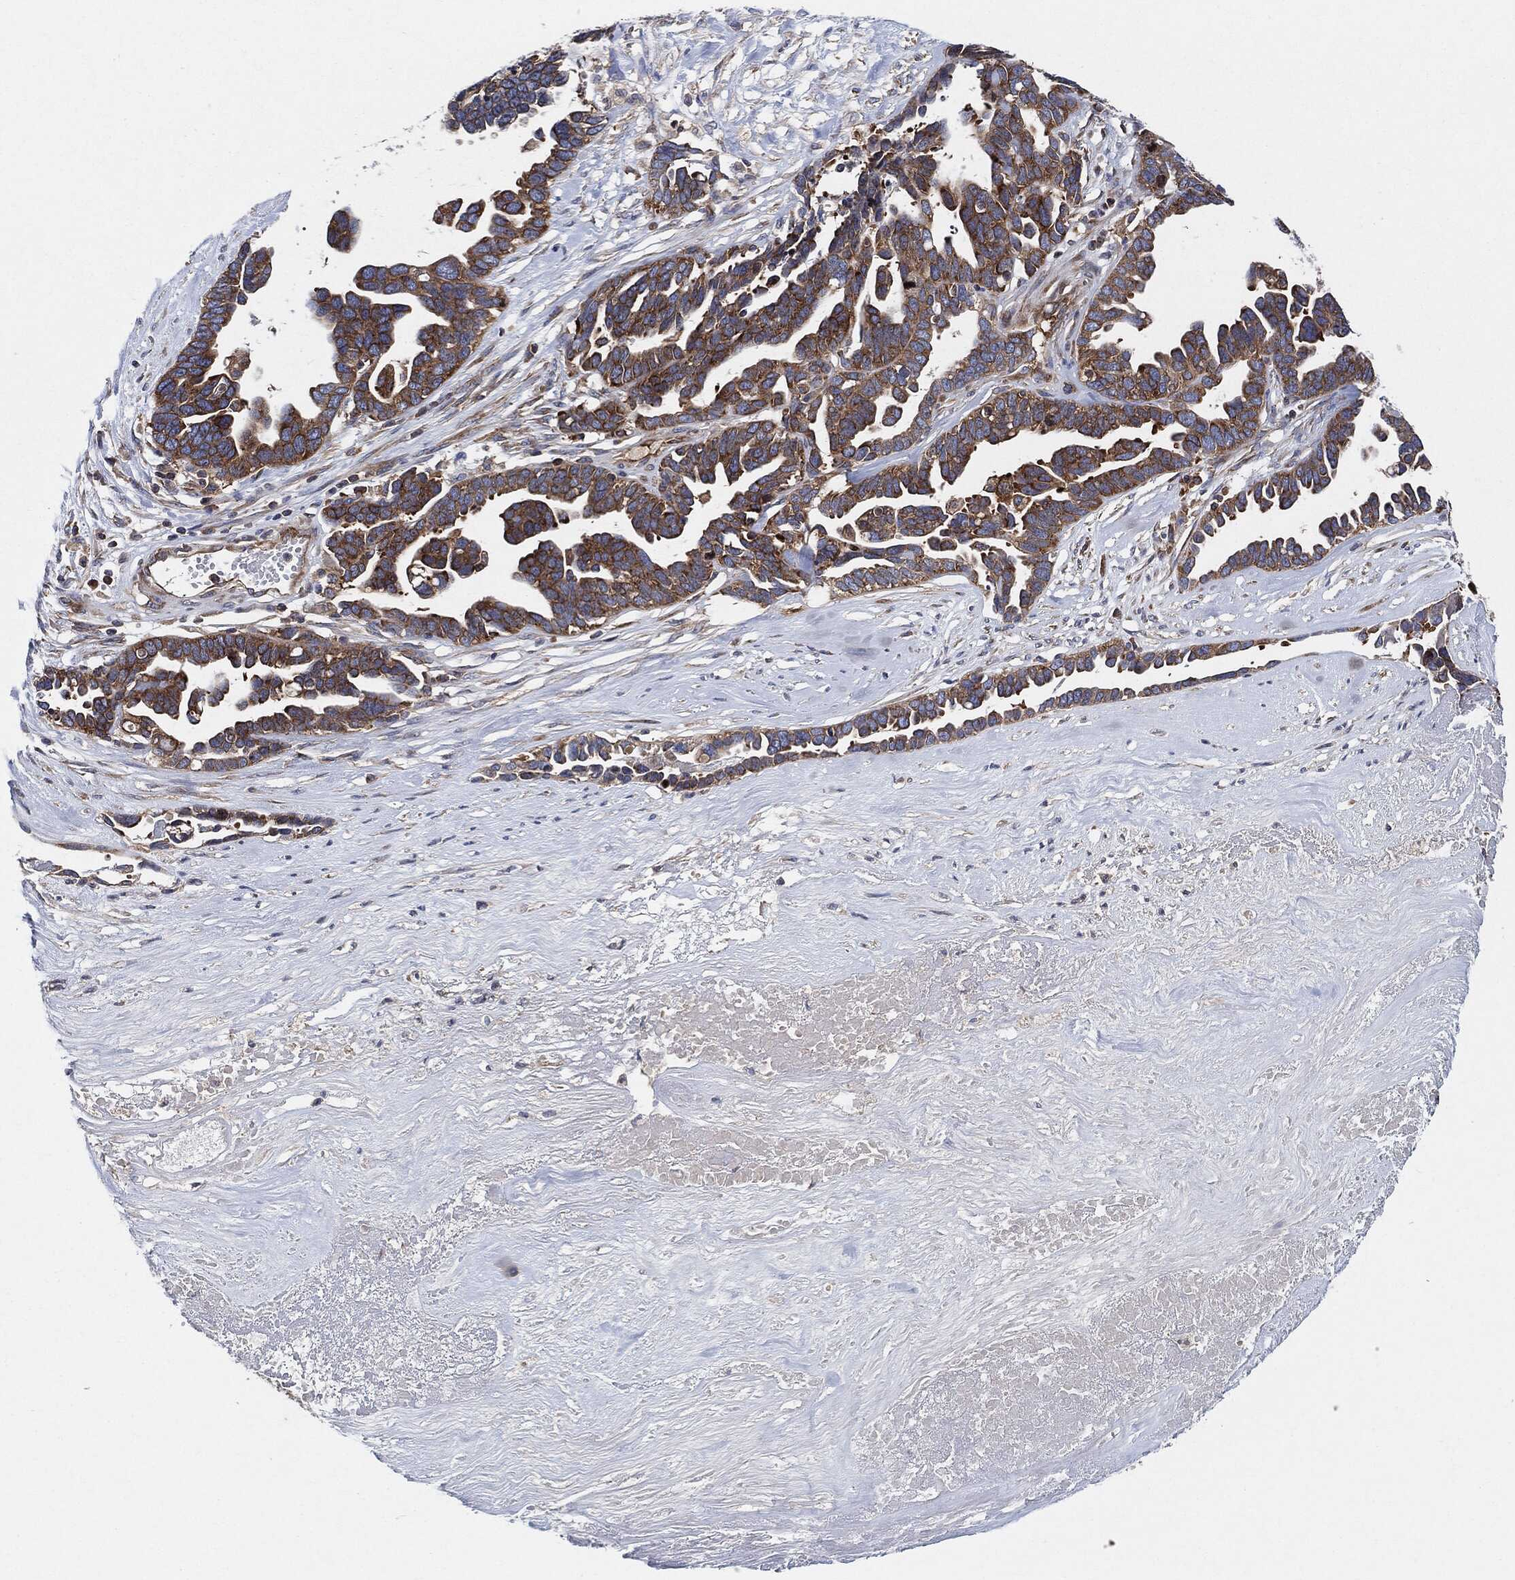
{"staining": {"intensity": "moderate", "quantity": ">75%", "location": "cytoplasmic/membranous"}, "tissue": "ovarian cancer", "cell_type": "Tumor cells", "image_type": "cancer", "snomed": [{"axis": "morphology", "description": "Cystadenocarcinoma, serous, NOS"}, {"axis": "topography", "description": "Ovary"}], "caption": "This histopathology image shows immunohistochemistry (IHC) staining of human ovarian serous cystadenocarcinoma, with medium moderate cytoplasmic/membranous expression in about >75% of tumor cells.", "gene": "EIF2S2", "patient": {"sex": "female", "age": 54}}